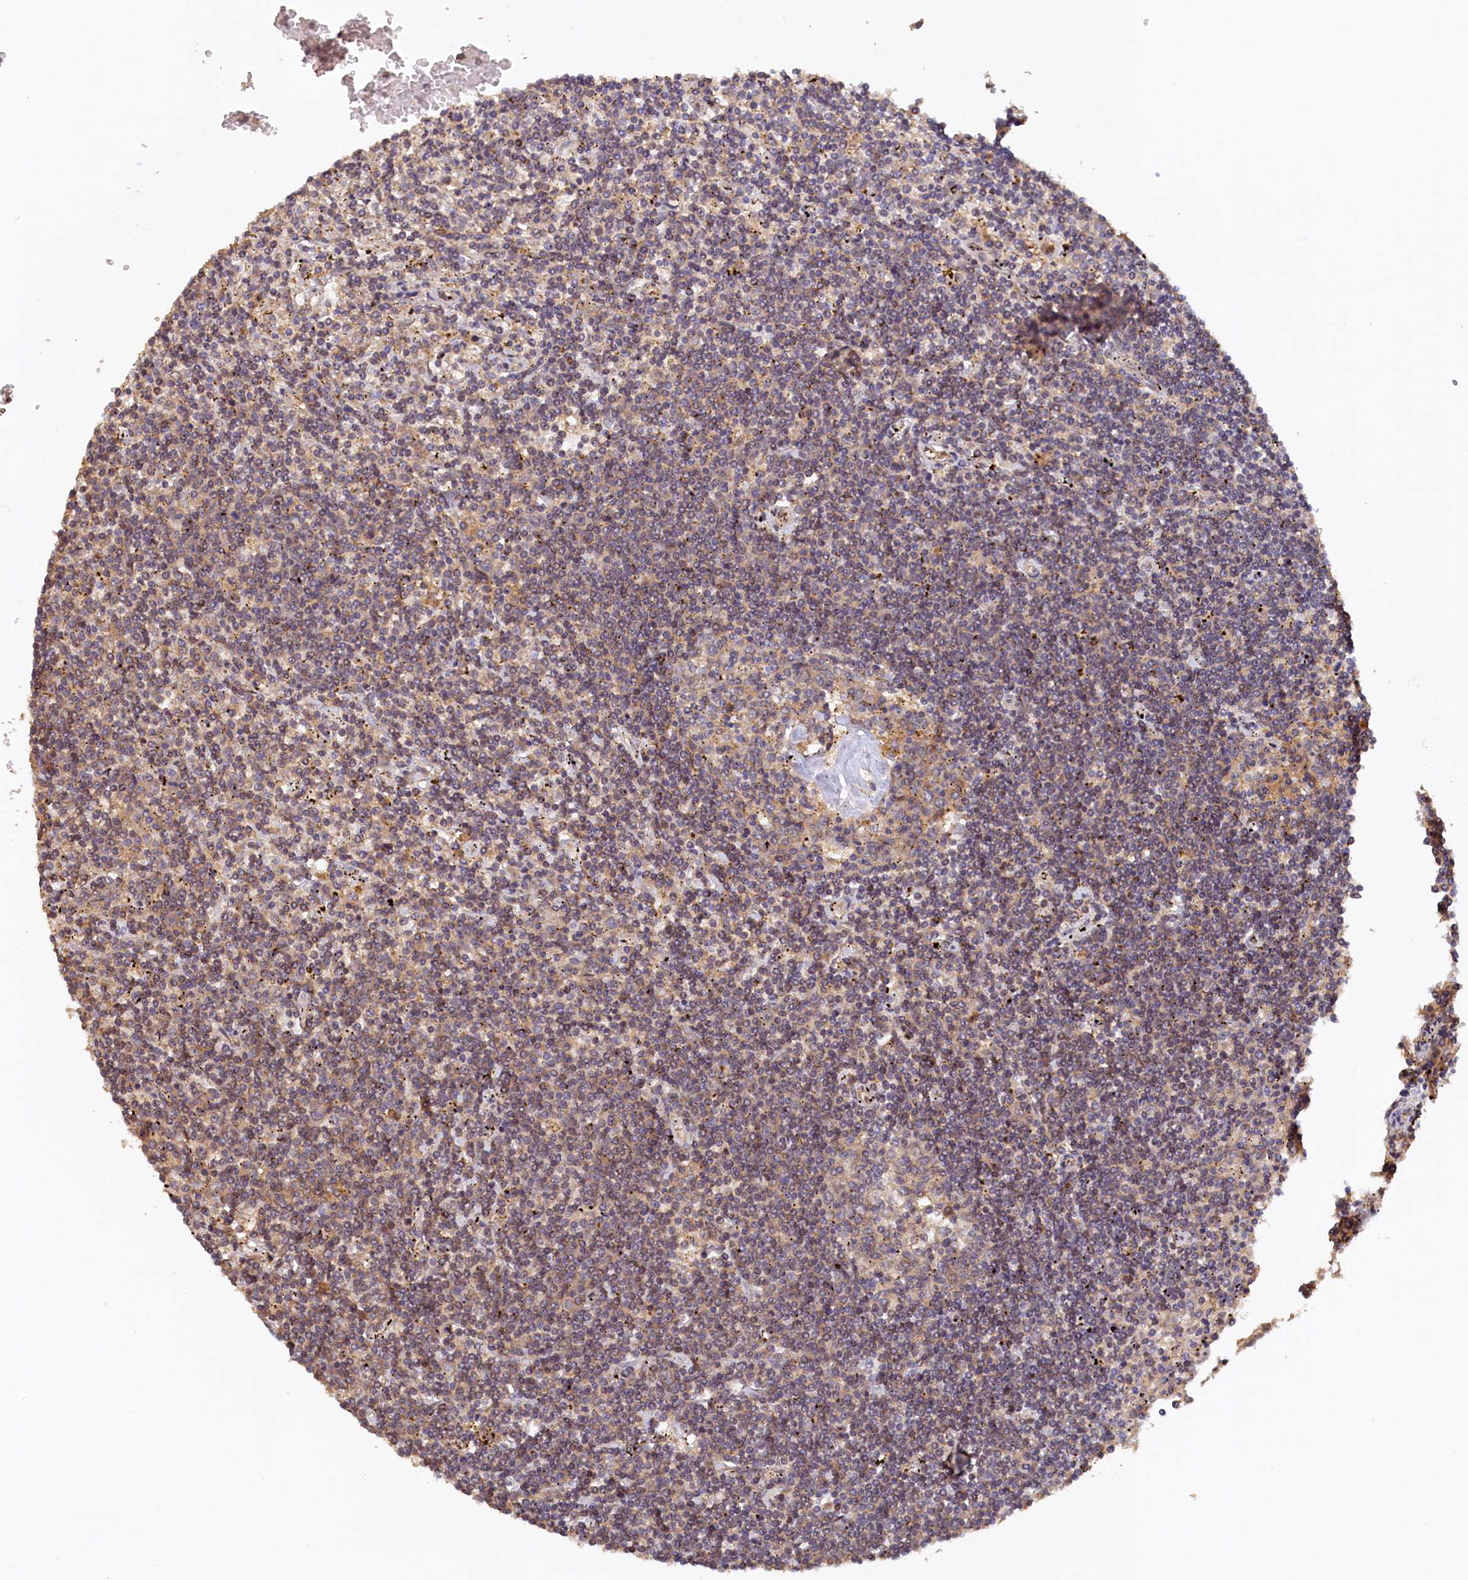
{"staining": {"intensity": "weak", "quantity": "25%-75%", "location": "cytoplasmic/membranous"}, "tissue": "lymphoma", "cell_type": "Tumor cells", "image_type": "cancer", "snomed": [{"axis": "morphology", "description": "Malignant lymphoma, non-Hodgkin's type, Low grade"}, {"axis": "topography", "description": "Spleen"}], "caption": "A brown stain shows weak cytoplasmic/membranous expression of a protein in human malignant lymphoma, non-Hodgkin's type (low-grade) tumor cells.", "gene": "UBL7", "patient": {"sex": "male", "age": 76}}